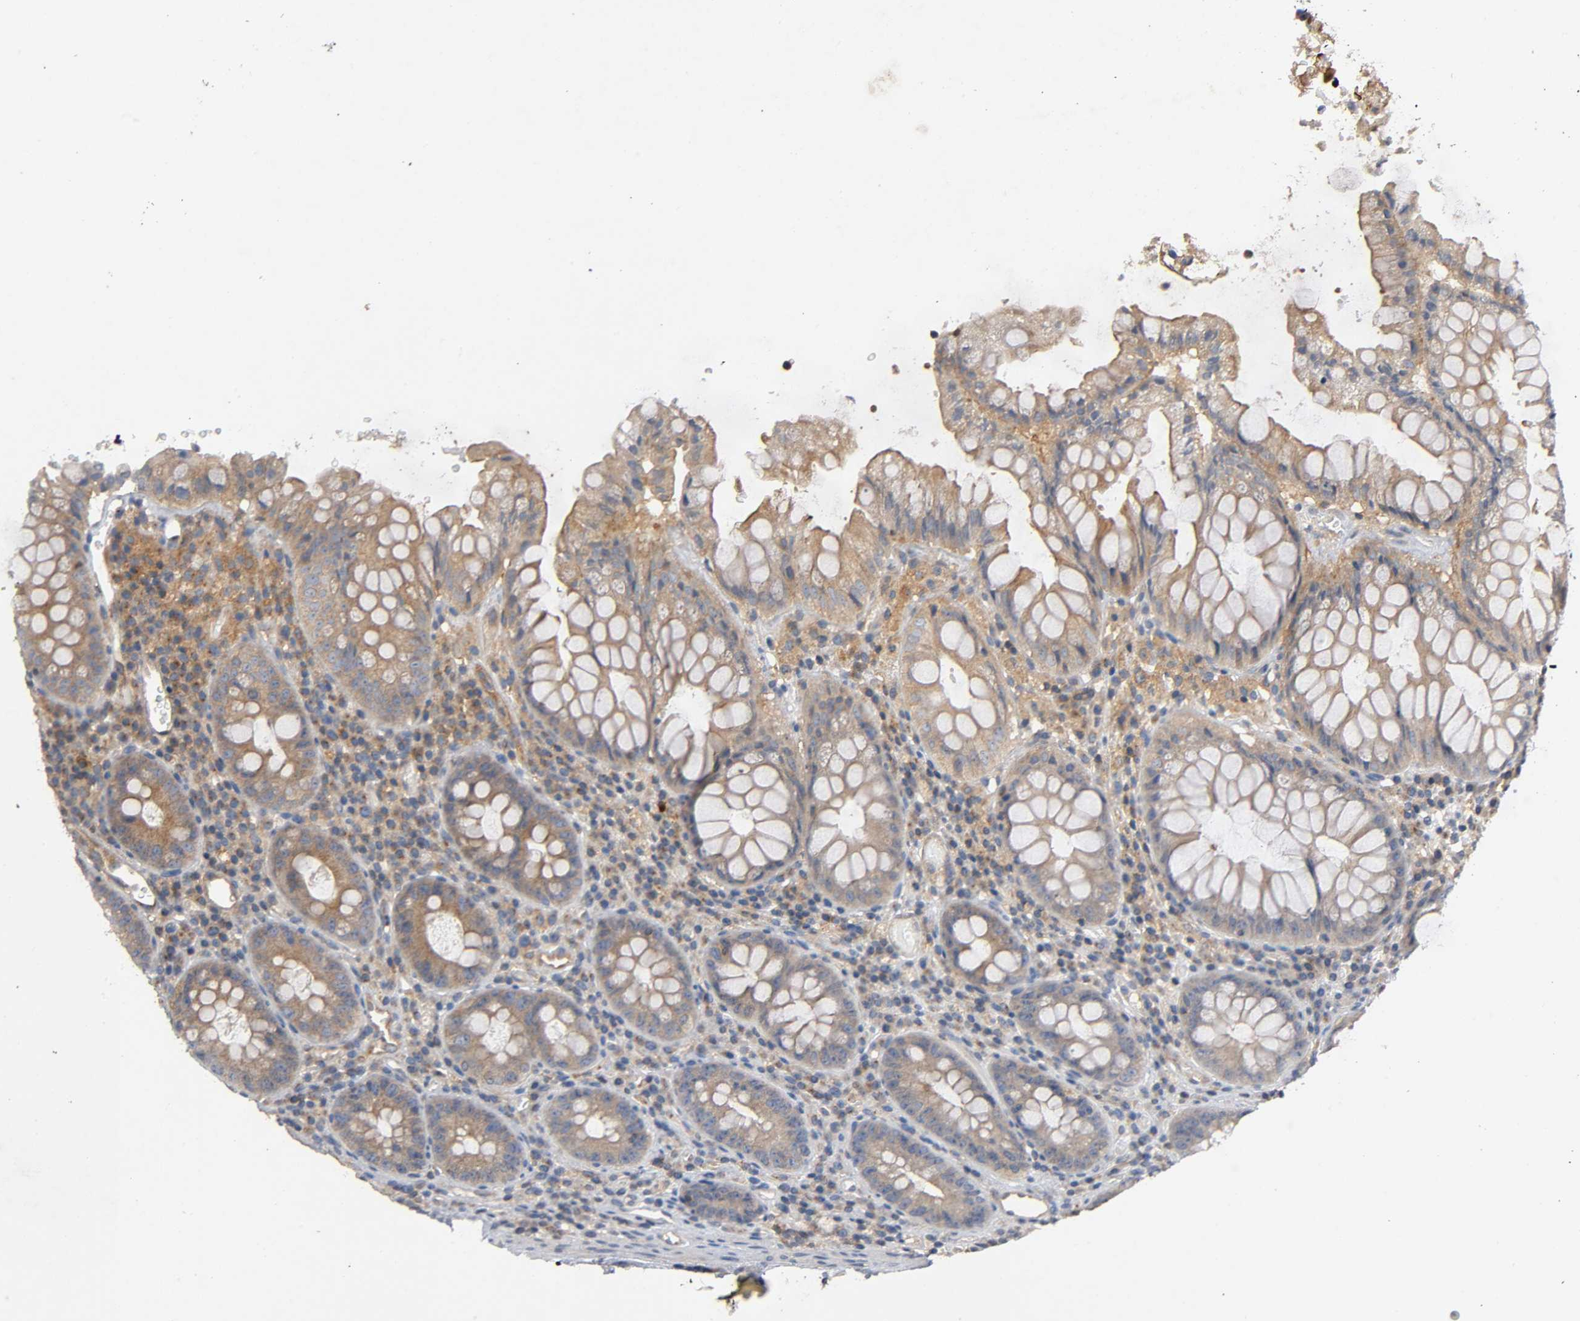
{"staining": {"intensity": "weak", "quantity": ">75%", "location": "cytoplasmic/membranous"}, "tissue": "colon", "cell_type": "Endothelial cells", "image_type": "normal", "snomed": [{"axis": "morphology", "description": "Normal tissue, NOS"}, {"axis": "topography", "description": "Colon"}], "caption": "This histopathology image displays immunohistochemistry staining of unremarkable human colon, with low weak cytoplasmic/membranous expression in about >75% of endothelial cells.", "gene": "IKBKB", "patient": {"sex": "female", "age": 46}}